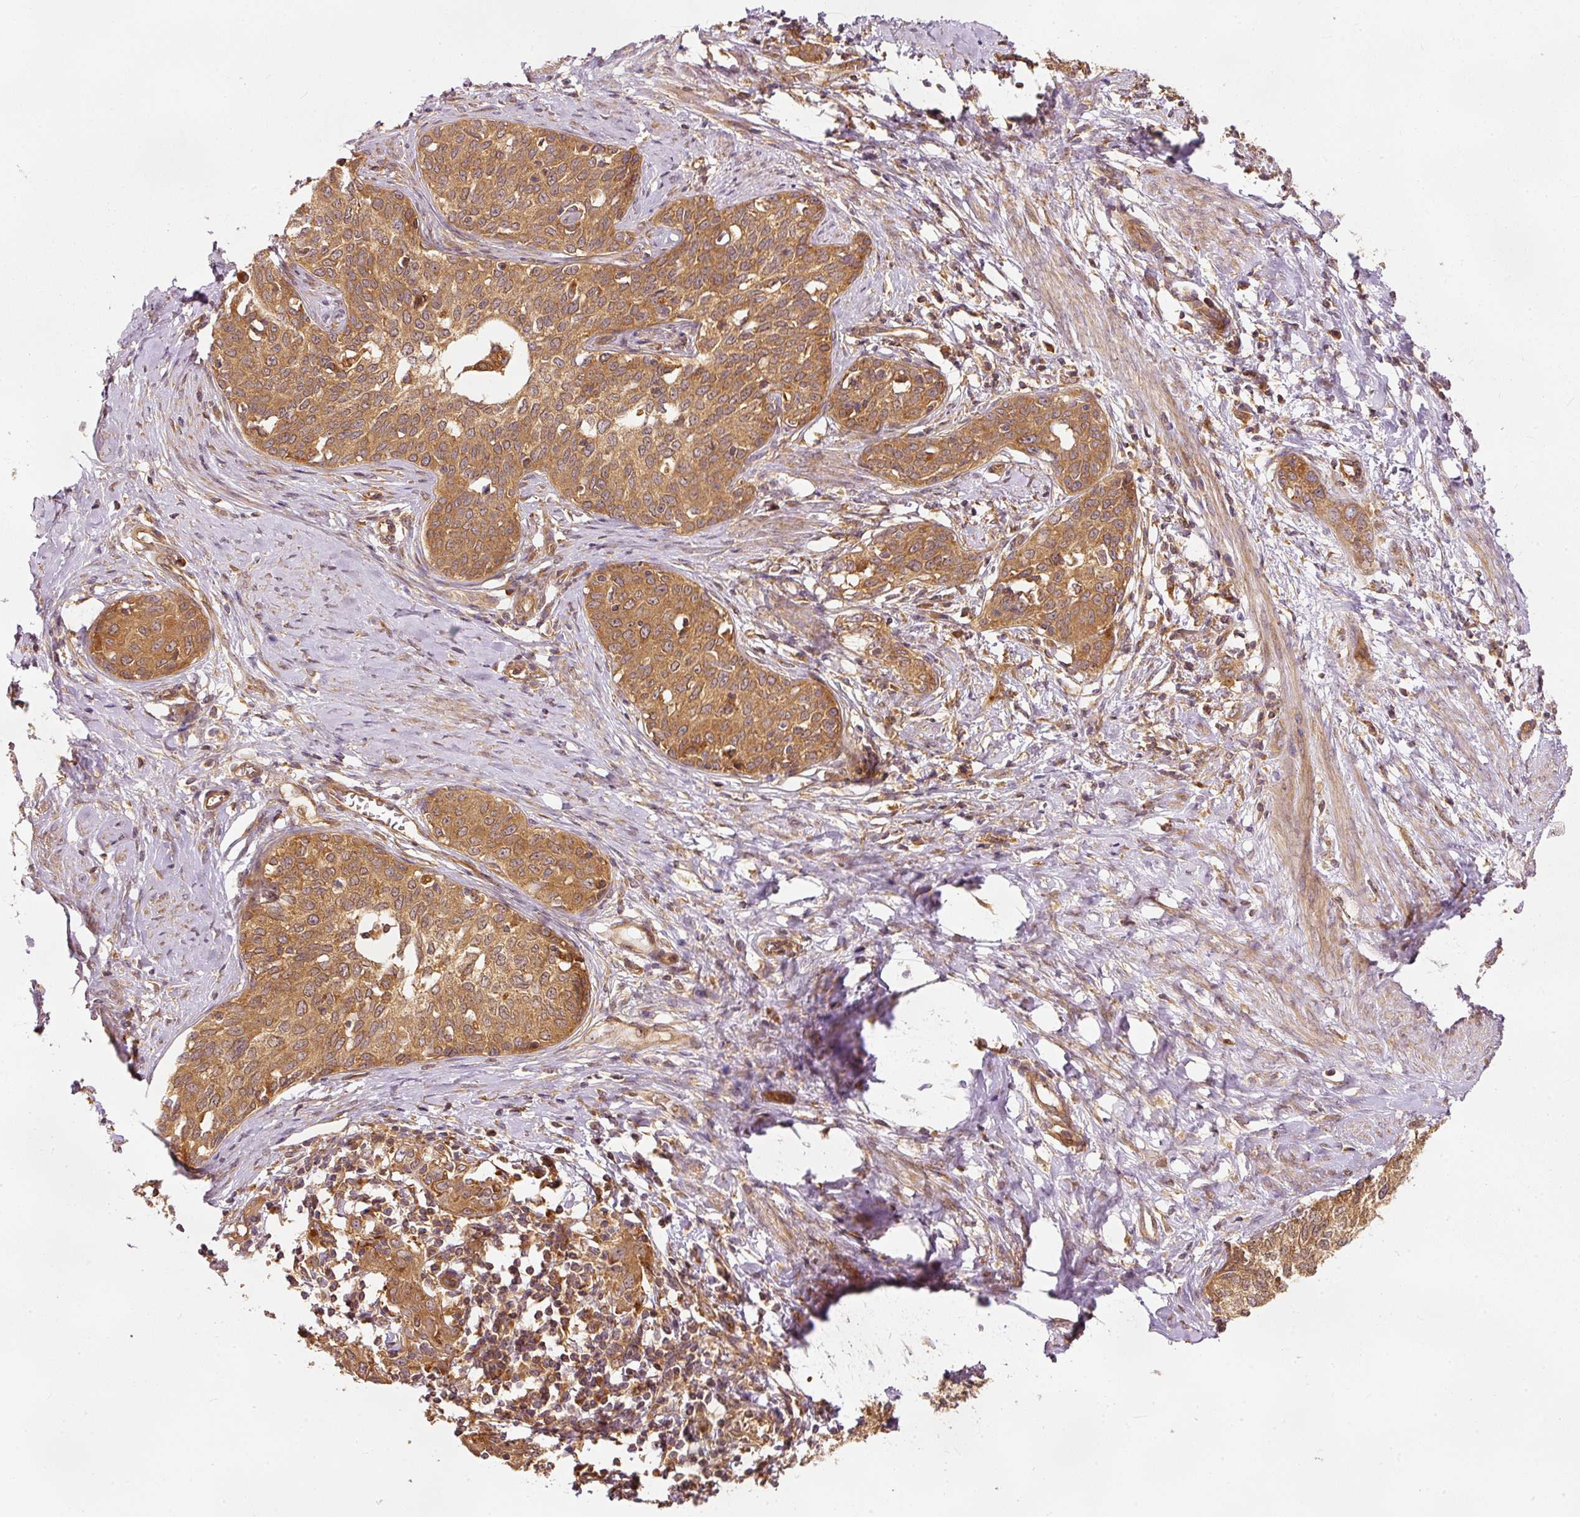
{"staining": {"intensity": "moderate", "quantity": ">75%", "location": "cytoplasmic/membranous"}, "tissue": "cervical cancer", "cell_type": "Tumor cells", "image_type": "cancer", "snomed": [{"axis": "morphology", "description": "Squamous cell carcinoma, NOS"}, {"axis": "morphology", "description": "Adenocarcinoma, NOS"}, {"axis": "topography", "description": "Cervix"}], "caption": "Human cervical squamous cell carcinoma stained with a brown dye demonstrates moderate cytoplasmic/membranous positive positivity in about >75% of tumor cells.", "gene": "EIF3B", "patient": {"sex": "female", "age": 52}}